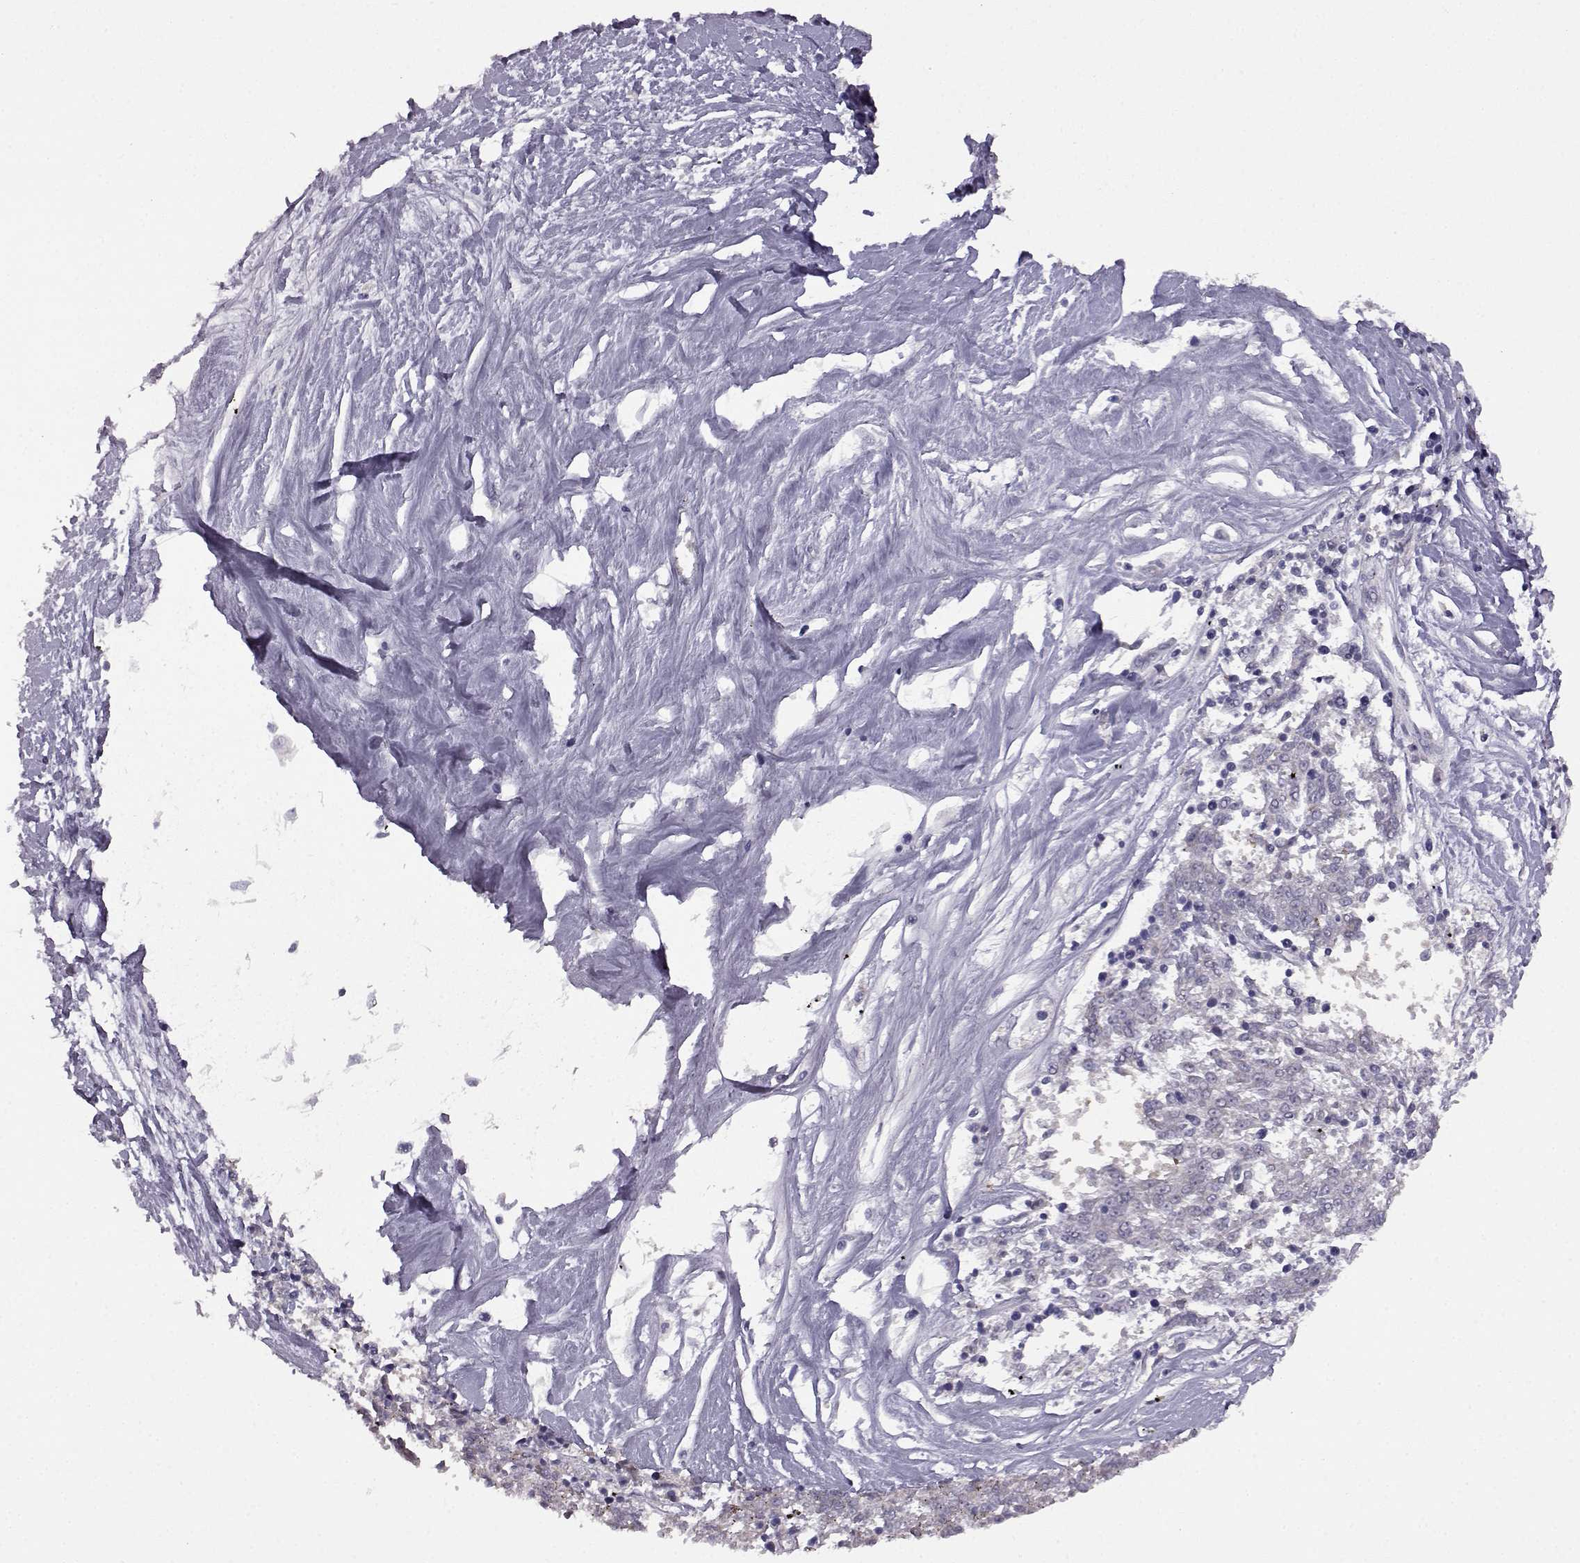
{"staining": {"intensity": "negative", "quantity": "none", "location": "none"}, "tissue": "melanoma", "cell_type": "Tumor cells", "image_type": "cancer", "snomed": [{"axis": "morphology", "description": "Malignant melanoma, NOS"}, {"axis": "topography", "description": "Skin"}], "caption": "Image shows no significant protein staining in tumor cells of melanoma.", "gene": "VGF", "patient": {"sex": "female", "age": 72}}